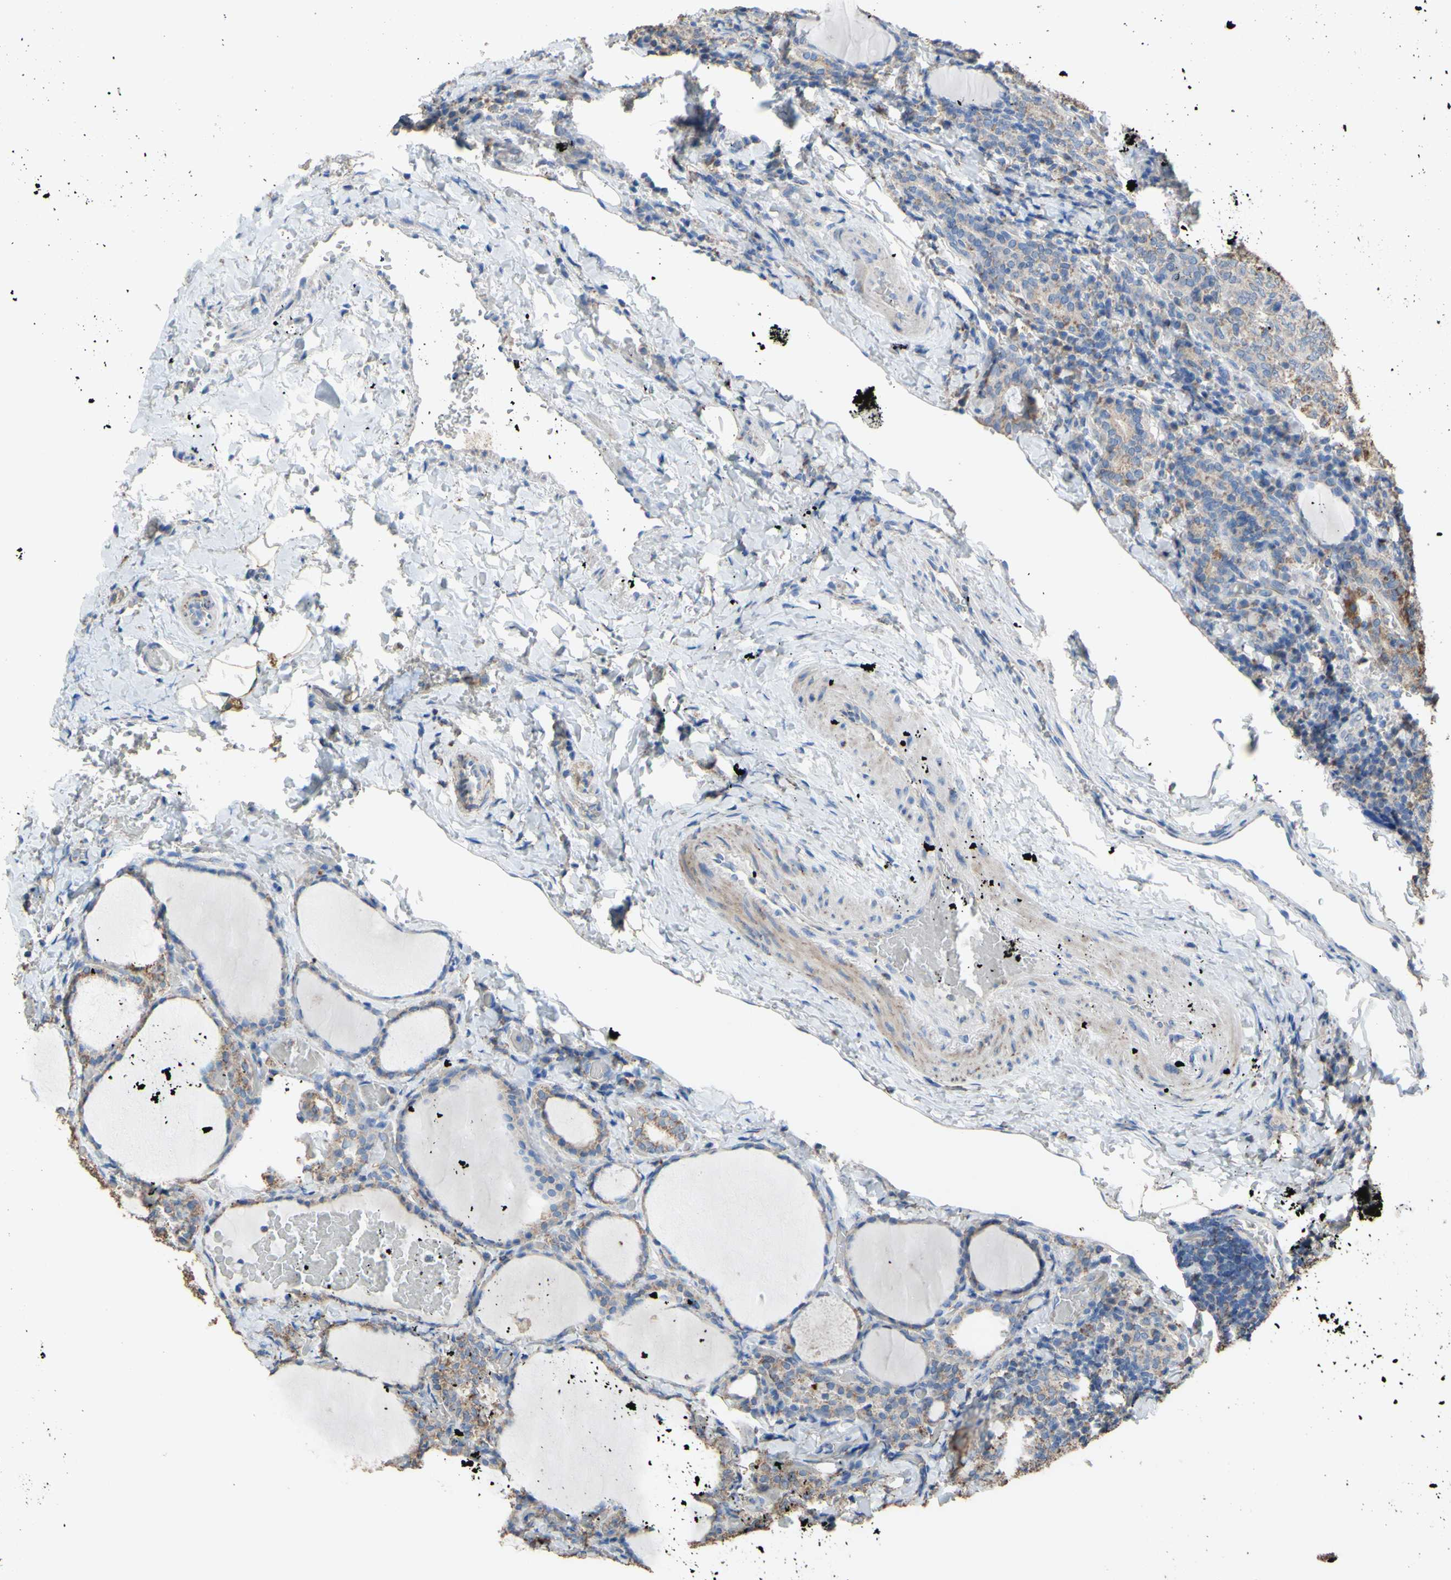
{"staining": {"intensity": "moderate", "quantity": "25%-75%", "location": "cytoplasmic/membranous"}, "tissue": "thyroid cancer", "cell_type": "Tumor cells", "image_type": "cancer", "snomed": [{"axis": "morphology", "description": "Normal tissue, NOS"}, {"axis": "morphology", "description": "Papillary adenocarcinoma, NOS"}, {"axis": "topography", "description": "Thyroid gland"}], "caption": "IHC (DAB (3,3'-diaminobenzidine)) staining of human papillary adenocarcinoma (thyroid) shows moderate cytoplasmic/membranous protein staining in about 25%-75% of tumor cells. Using DAB (brown) and hematoxylin (blue) stains, captured at high magnification using brightfield microscopy.", "gene": "CMKLR2", "patient": {"sex": "female", "age": 30}}